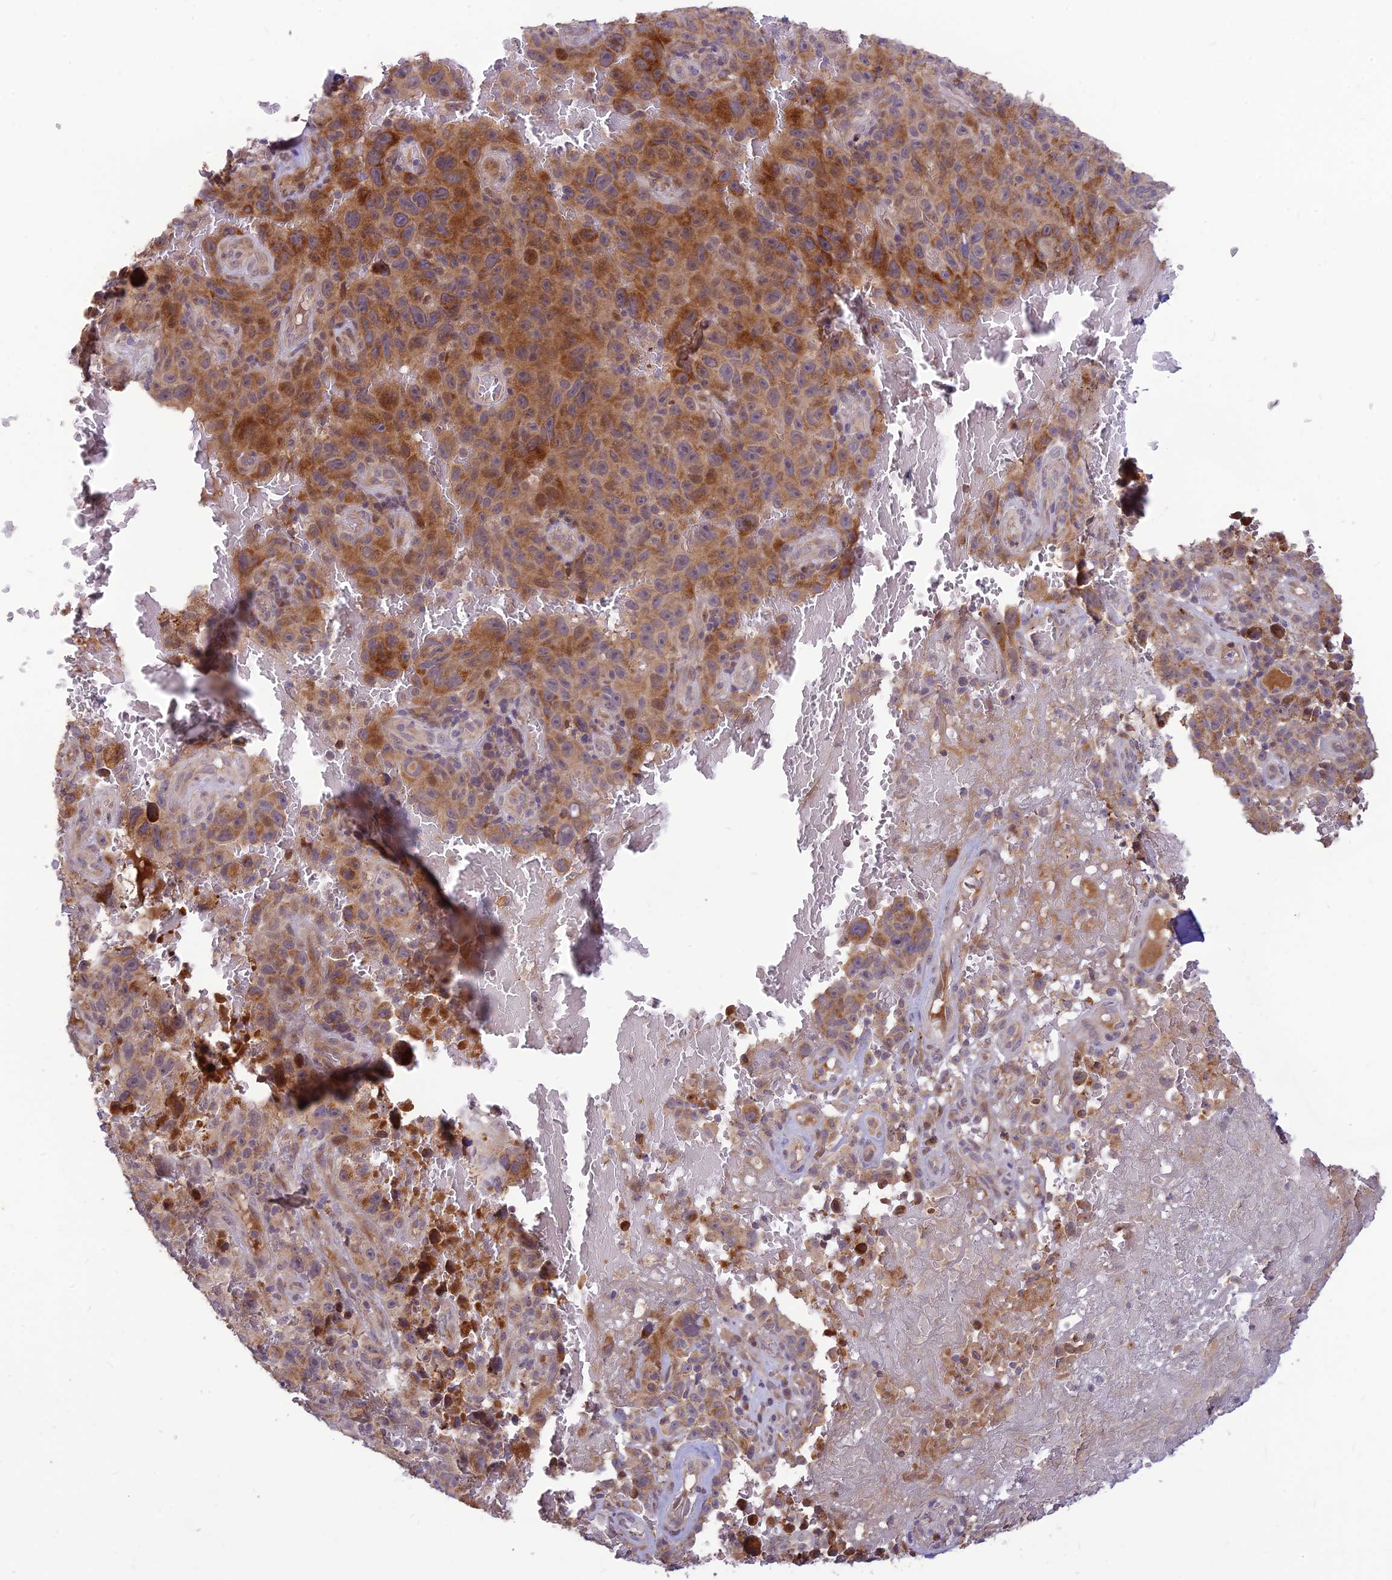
{"staining": {"intensity": "moderate", "quantity": "25%-75%", "location": "cytoplasmic/membranous"}, "tissue": "melanoma", "cell_type": "Tumor cells", "image_type": "cancer", "snomed": [{"axis": "morphology", "description": "Malignant melanoma, NOS"}, {"axis": "topography", "description": "Skin"}], "caption": "Immunohistochemical staining of human melanoma reveals medium levels of moderate cytoplasmic/membranous positivity in approximately 25%-75% of tumor cells.", "gene": "ASPDH", "patient": {"sex": "female", "age": 82}}